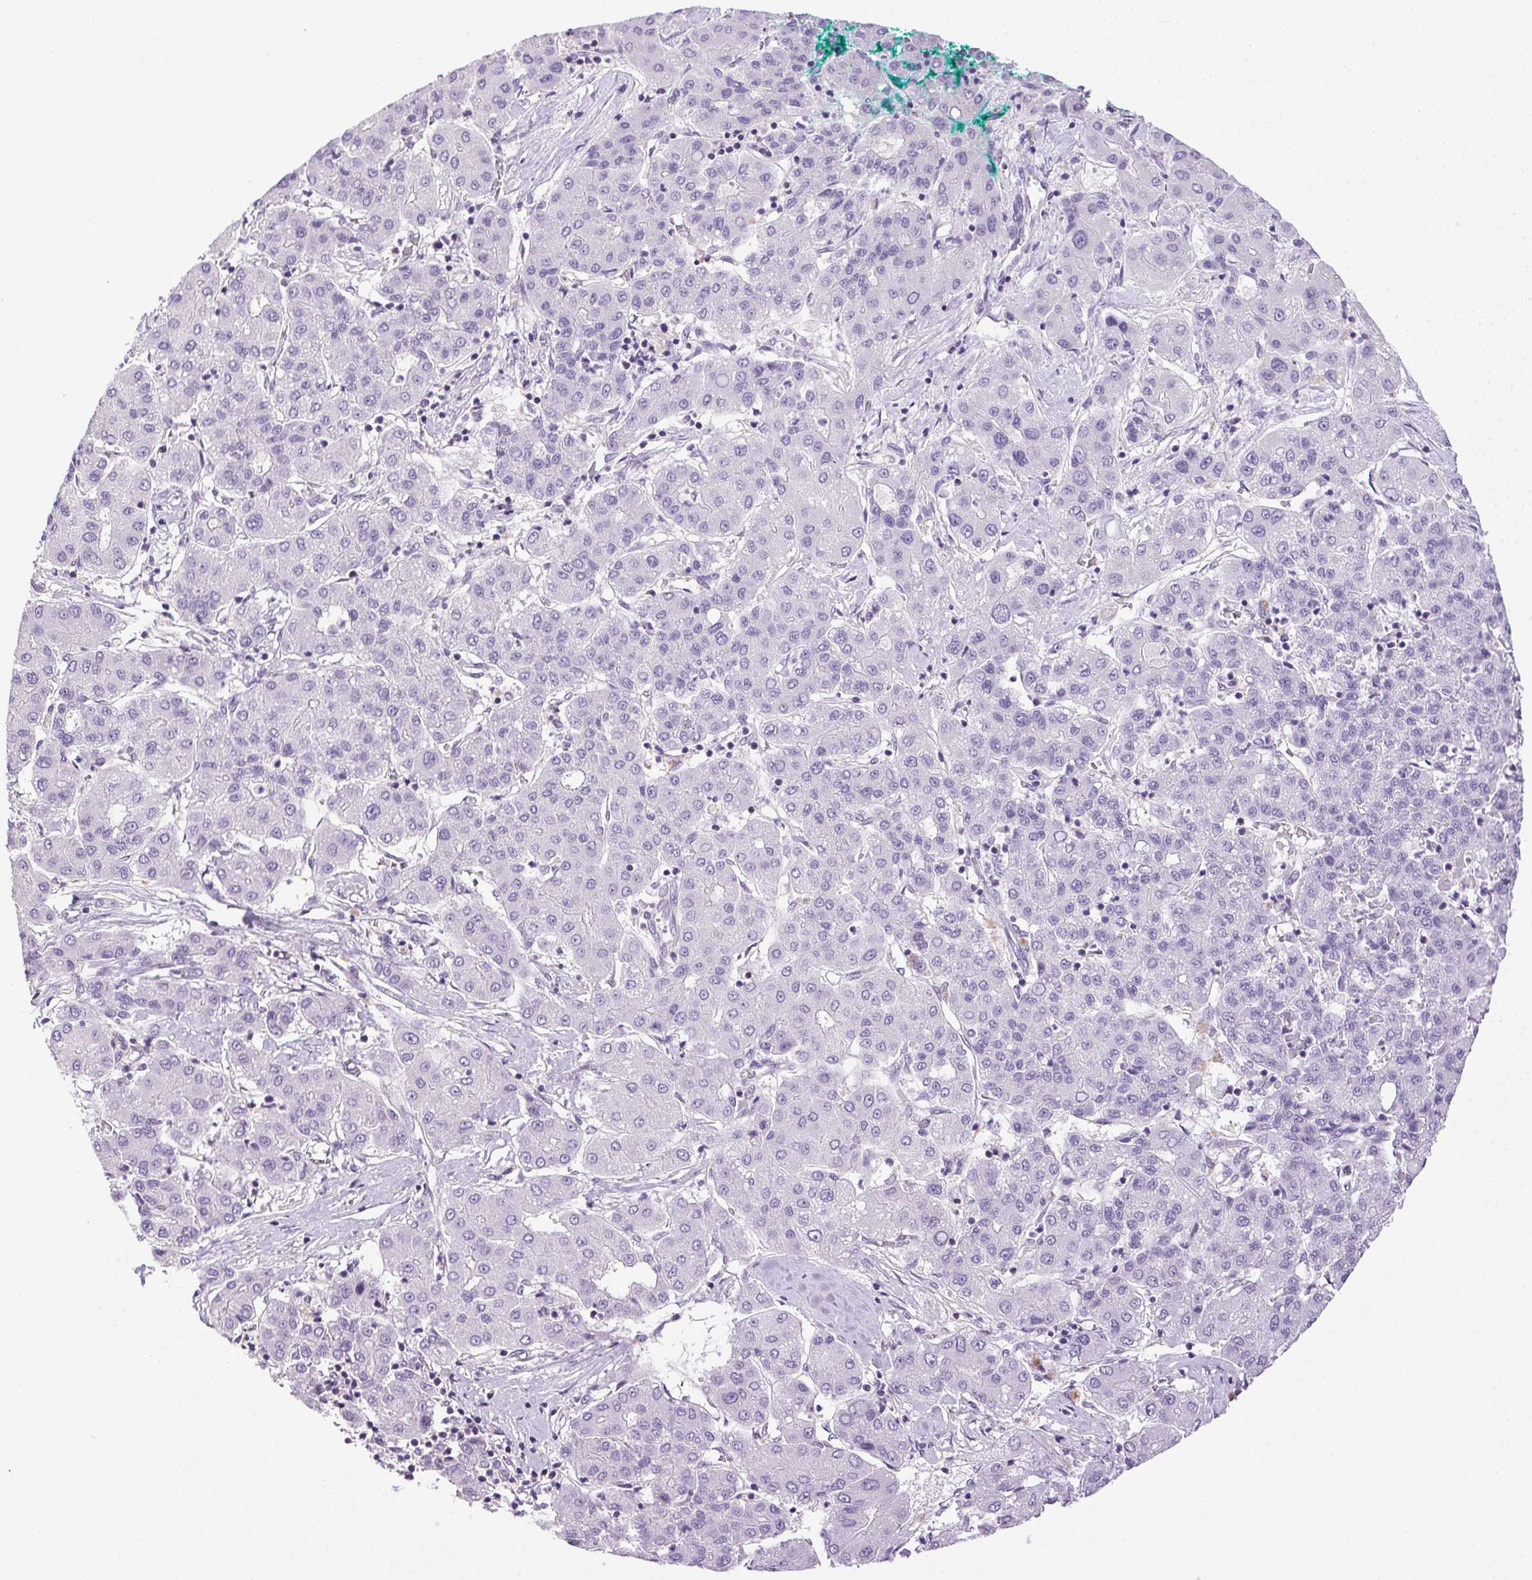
{"staining": {"intensity": "negative", "quantity": "none", "location": "none"}, "tissue": "liver cancer", "cell_type": "Tumor cells", "image_type": "cancer", "snomed": [{"axis": "morphology", "description": "Carcinoma, Hepatocellular, NOS"}, {"axis": "topography", "description": "Liver"}], "caption": "An immunohistochemistry micrograph of hepatocellular carcinoma (liver) is shown. There is no staining in tumor cells of hepatocellular carcinoma (liver).", "gene": "SYCE2", "patient": {"sex": "male", "age": 65}}